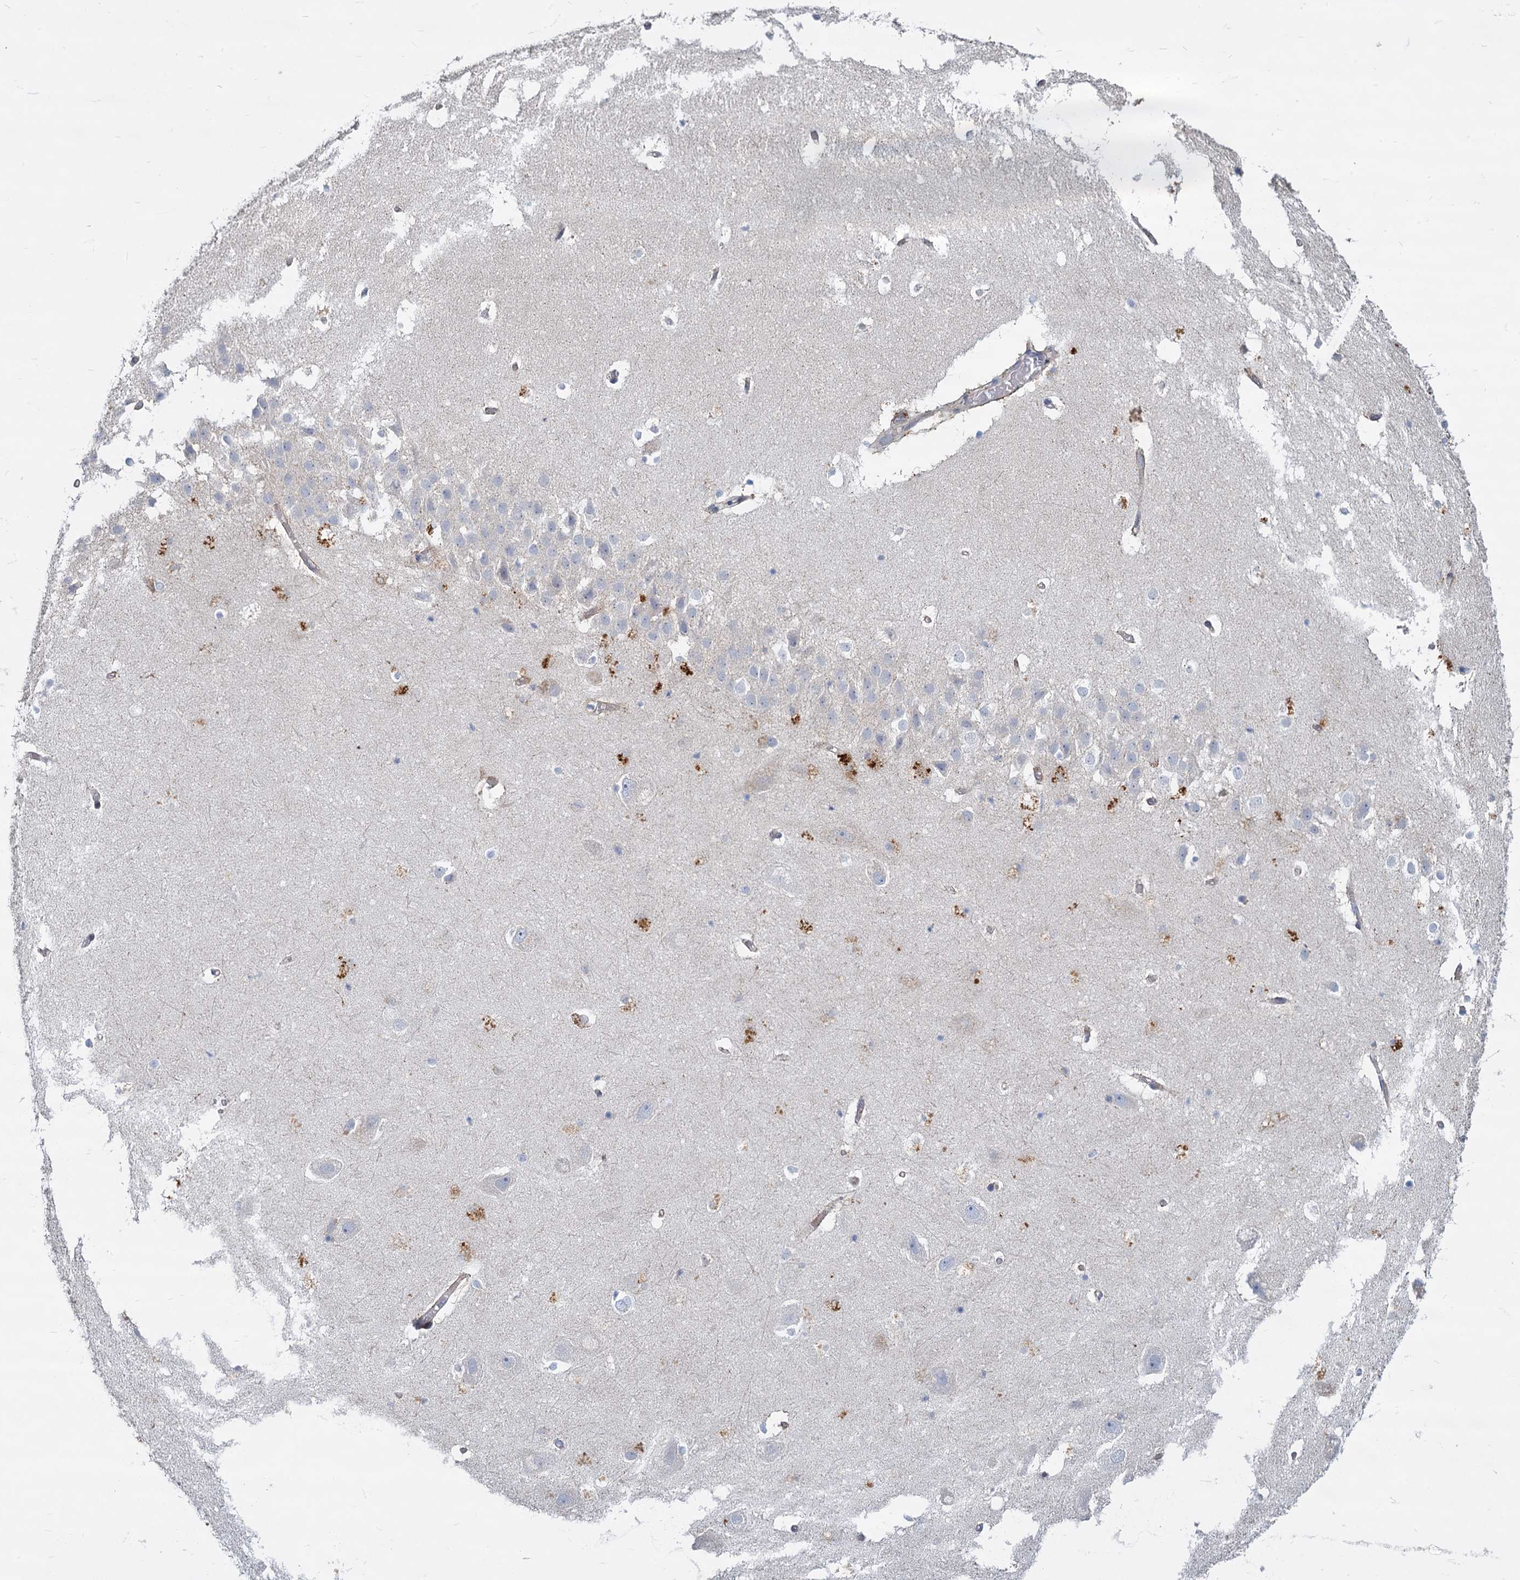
{"staining": {"intensity": "negative", "quantity": "none", "location": "none"}, "tissue": "hippocampus", "cell_type": "Glial cells", "image_type": "normal", "snomed": [{"axis": "morphology", "description": "Normal tissue, NOS"}, {"axis": "topography", "description": "Hippocampus"}], "caption": "Histopathology image shows no protein staining in glial cells of normal hippocampus.", "gene": "TRIM77", "patient": {"sex": "female", "age": 52}}